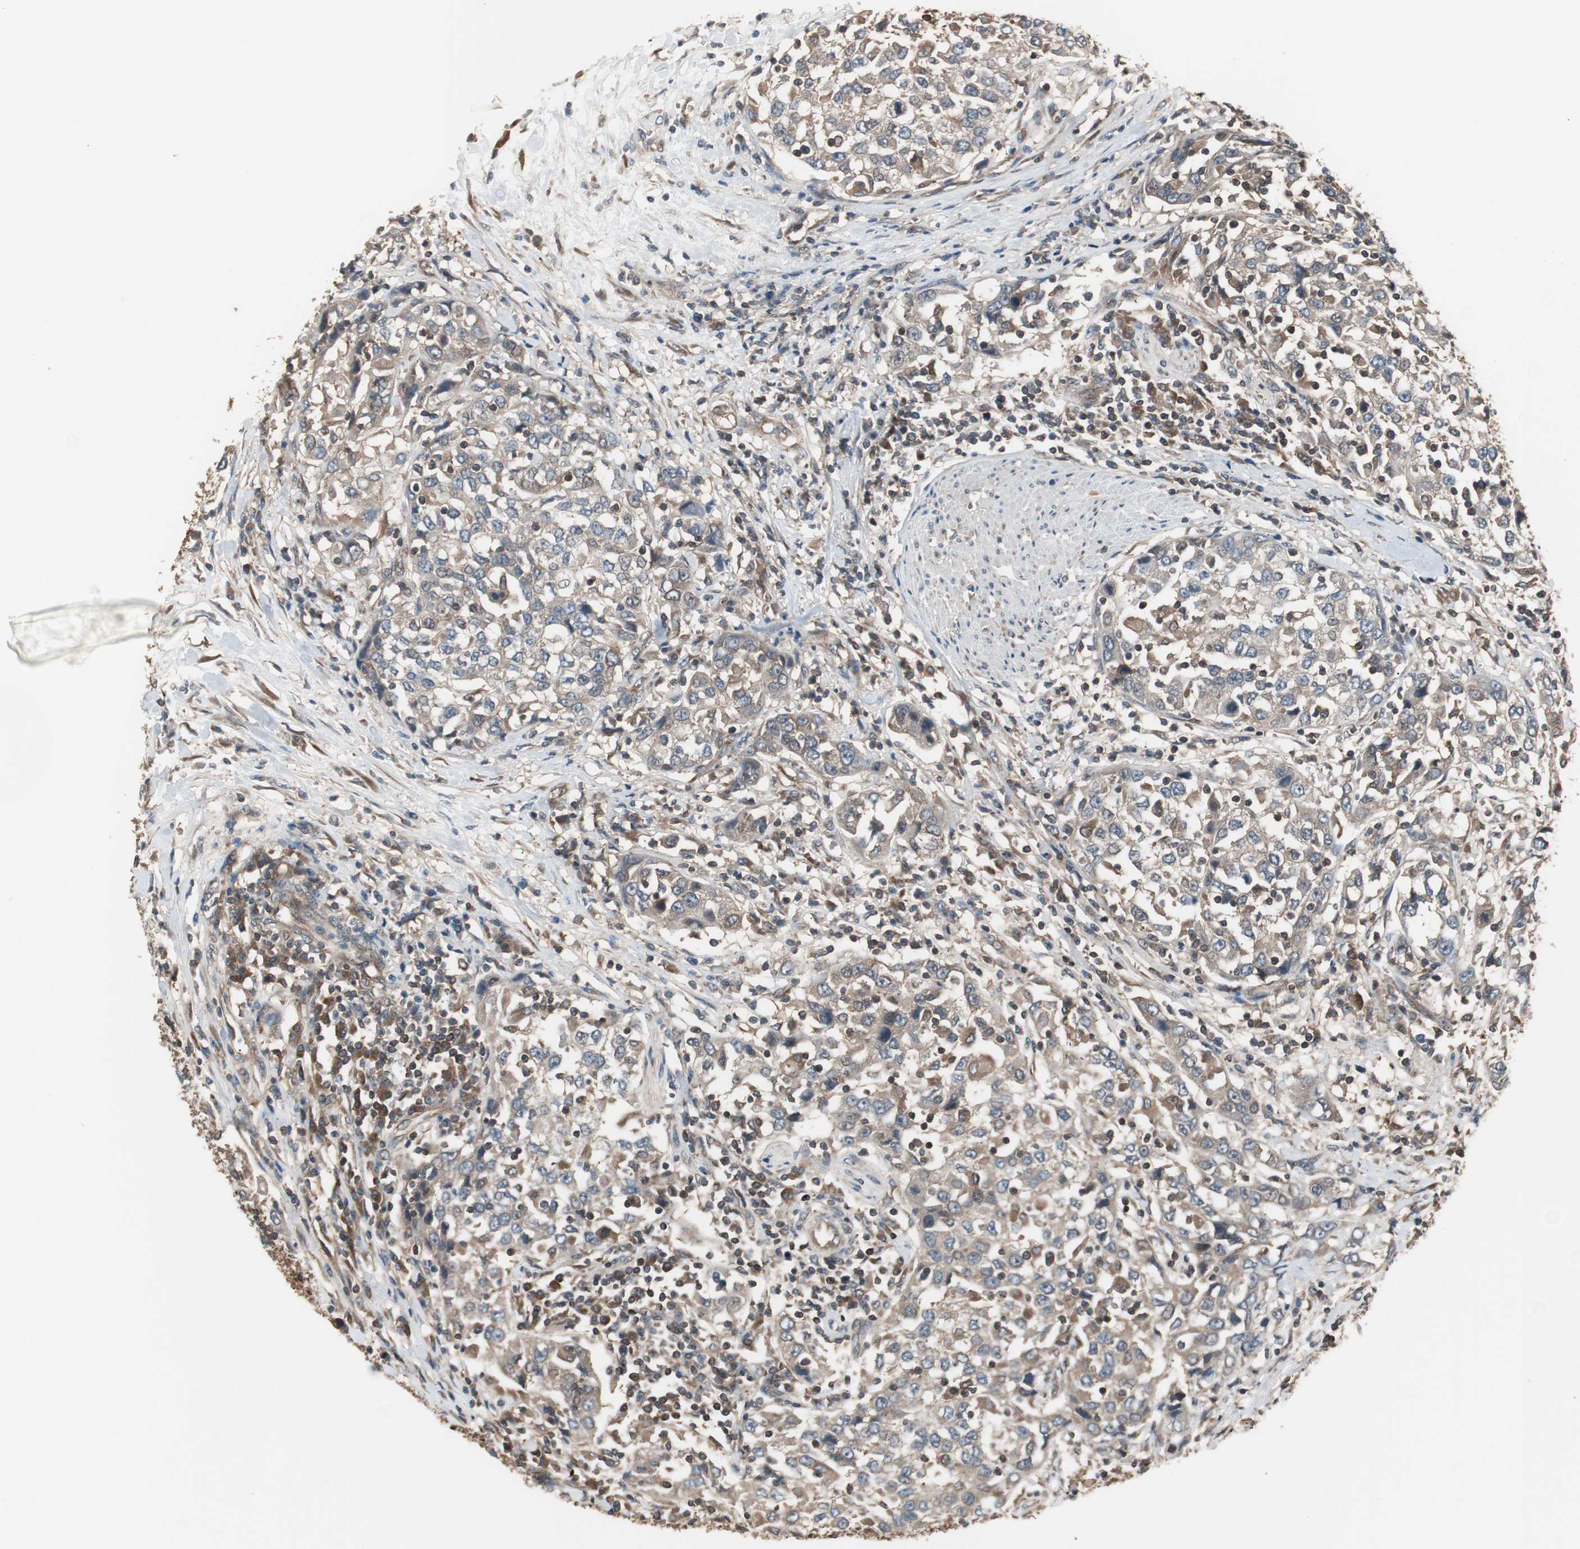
{"staining": {"intensity": "moderate", "quantity": ">75%", "location": "cytoplasmic/membranous"}, "tissue": "urothelial cancer", "cell_type": "Tumor cells", "image_type": "cancer", "snomed": [{"axis": "morphology", "description": "Urothelial carcinoma, High grade"}, {"axis": "topography", "description": "Urinary bladder"}], "caption": "Urothelial cancer stained with DAB immunohistochemistry (IHC) reveals medium levels of moderate cytoplasmic/membranous positivity in approximately >75% of tumor cells.", "gene": "CAPNS1", "patient": {"sex": "female", "age": 80}}